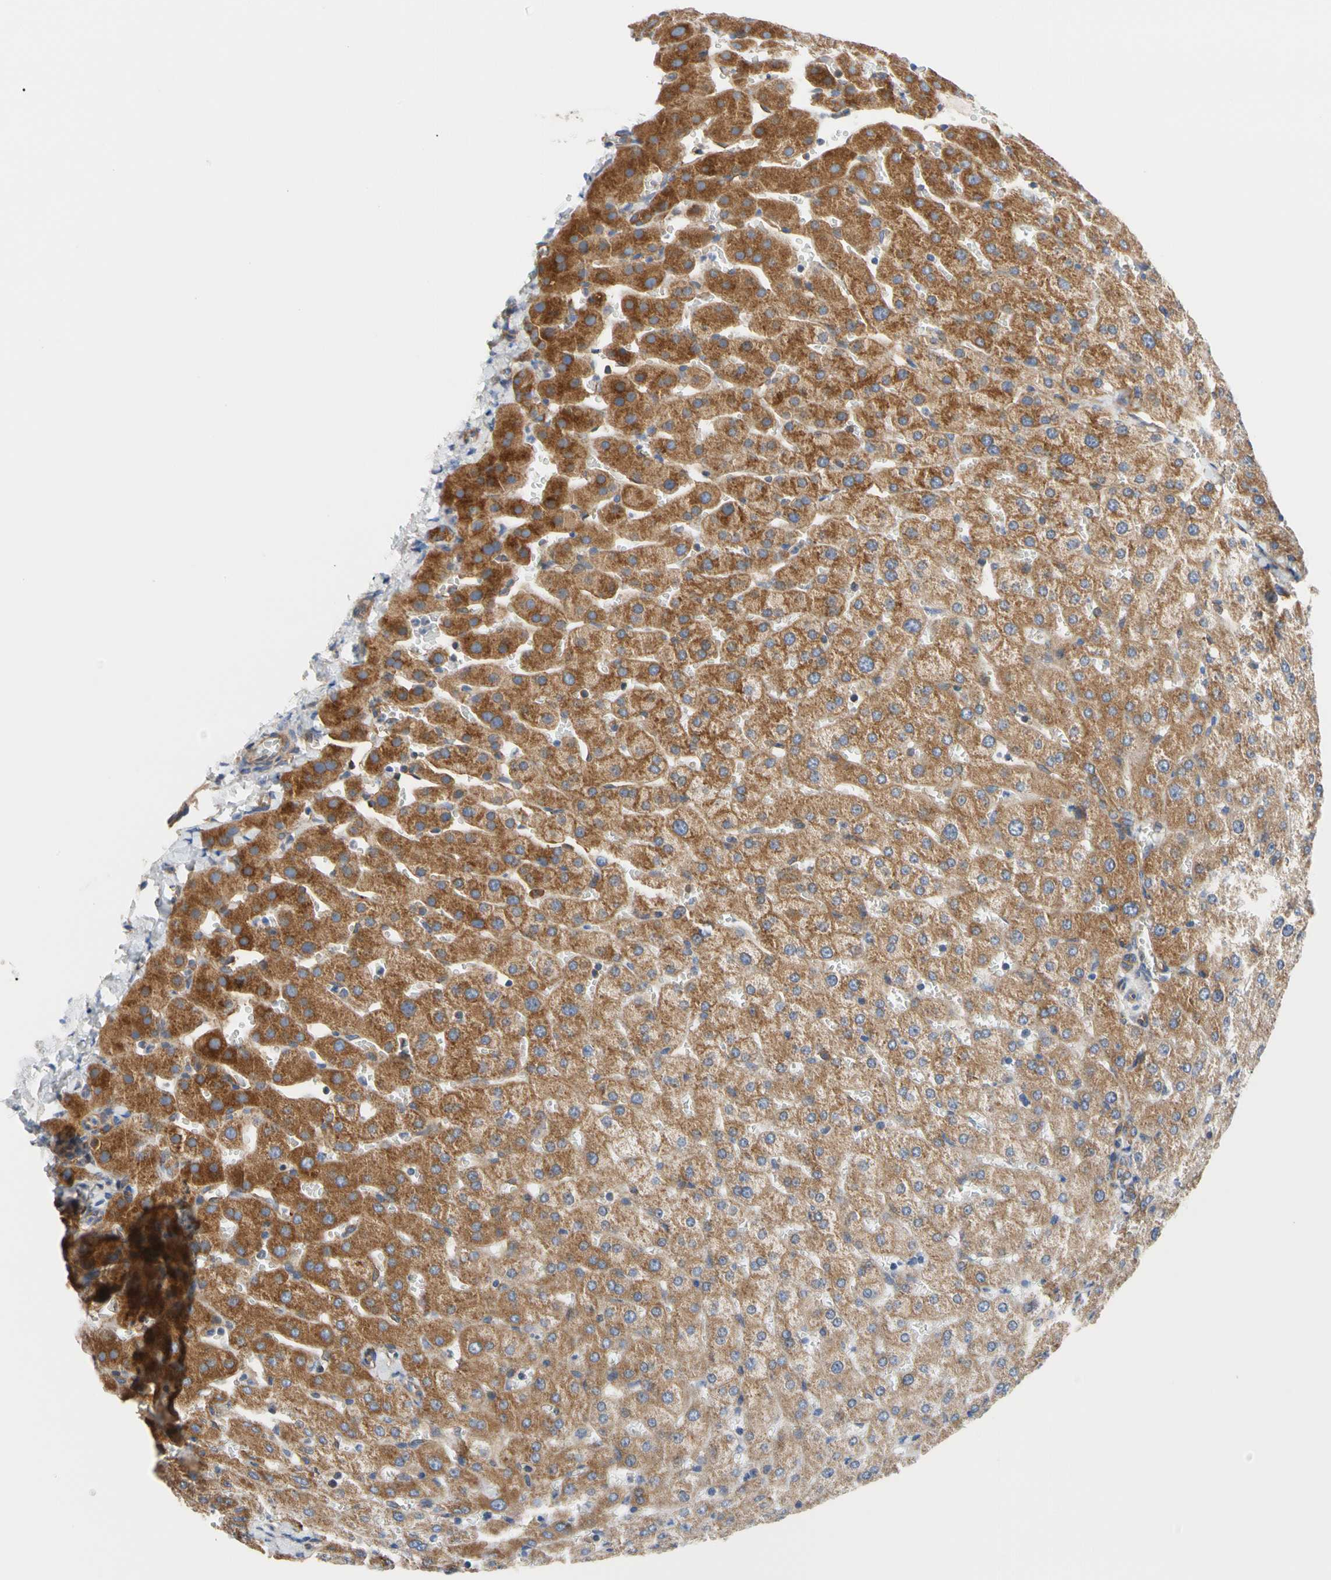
{"staining": {"intensity": "moderate", "quantity": ">75%", "location": "cytoplasmic/membranous"}, "tissue": "liver", "cell_type": "Cholangiocytes", "image_type": "normal", "snomed": [{"axis": "morphology", "description": "Normal tissue, NOS"}, {"axis": "morphology", "description": "Fibrosis, NOS"}, {"axis": "topography", "description": "Liver"}], "caption": "The micrograph shows immunohistochemical staining of unremarkable liver. There is moderate cytoplasmic/membranous positivity is identified in approximately >75% of cholangiocytes.", "gene": "GPHN", "patient": {"sex": "female", "age": 29}}